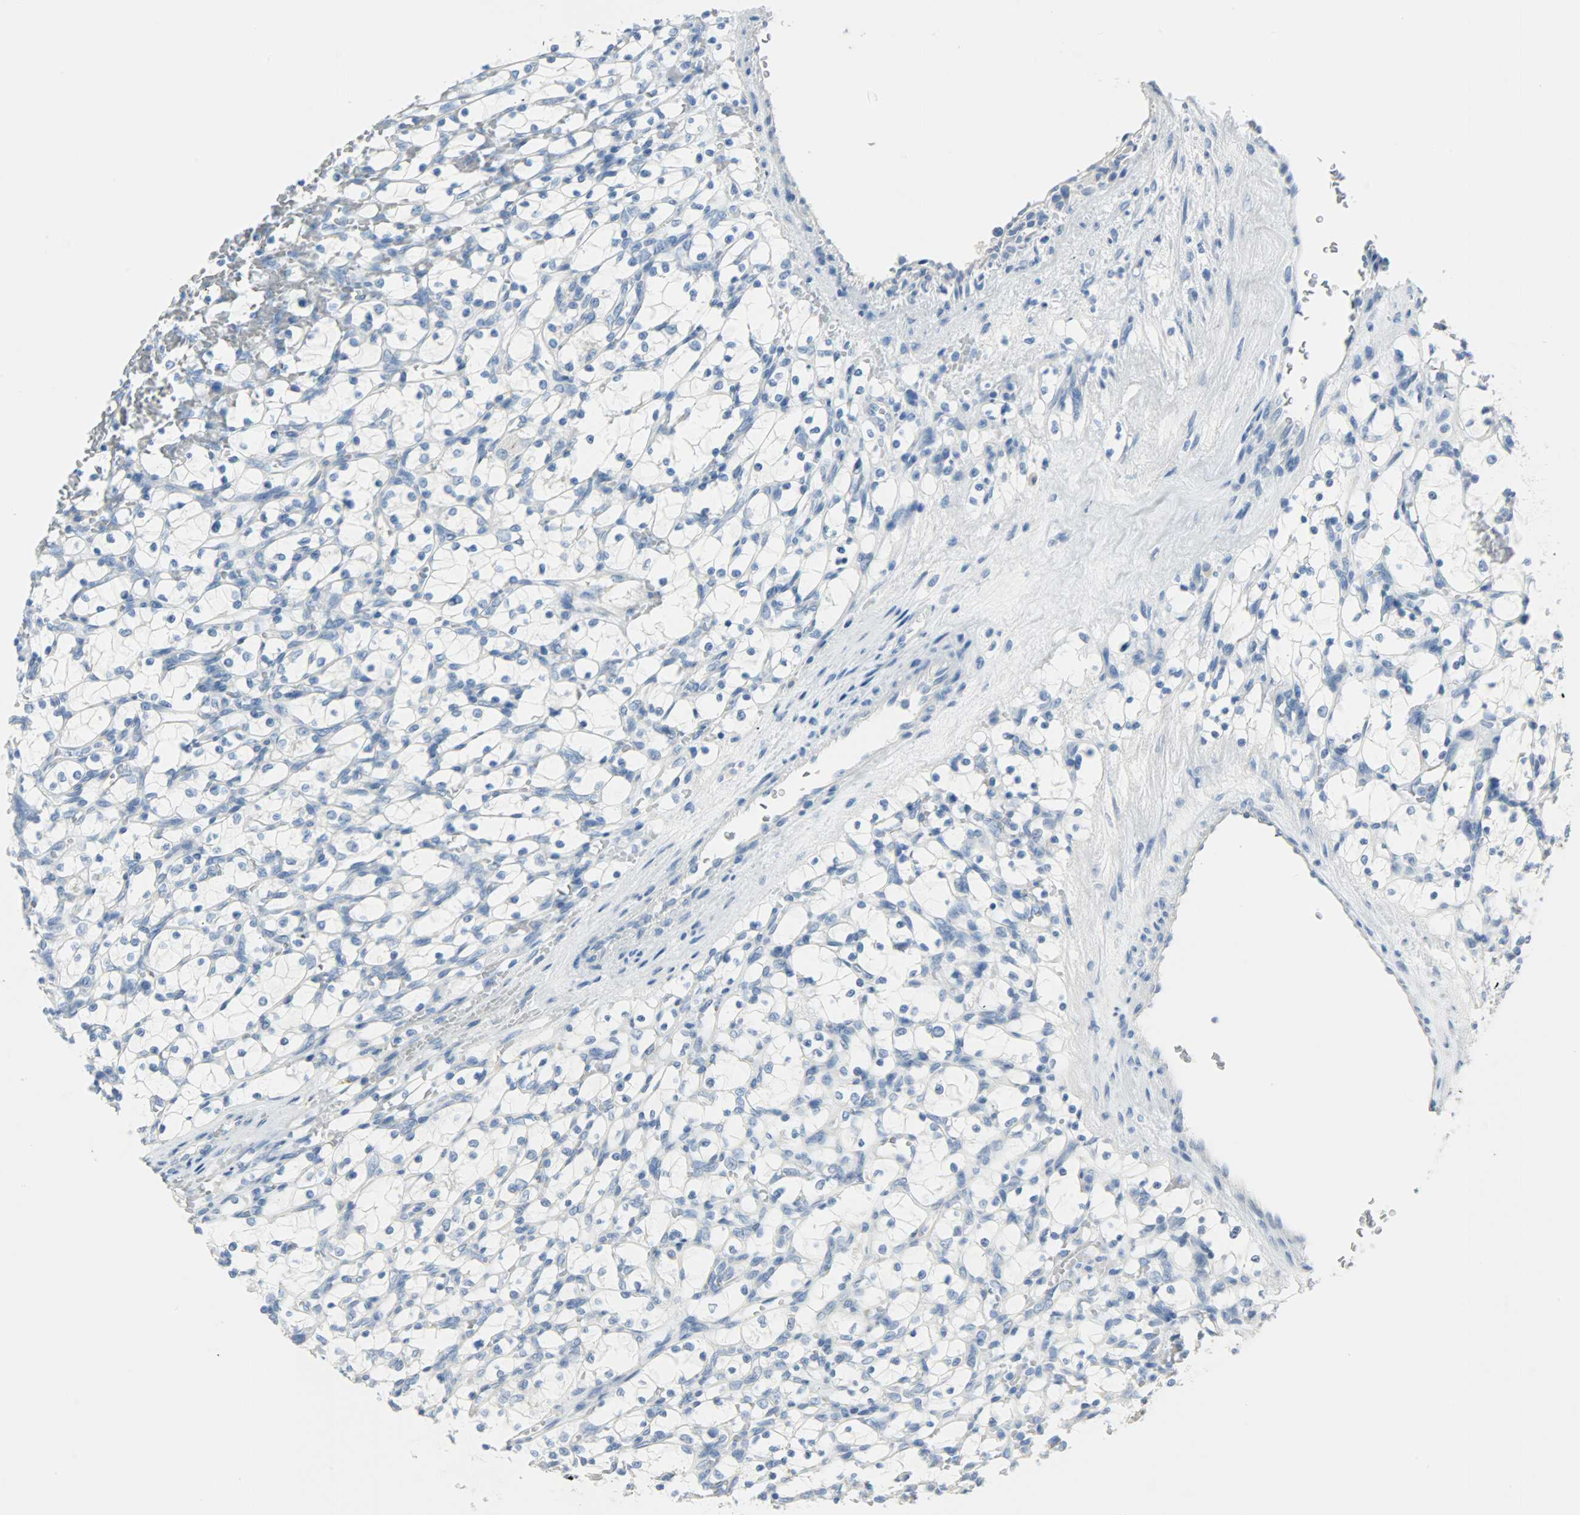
{"staining": {"intensity": "negative", "quantity": "none", "location": "none"}, "tissue": "renal cancer", "cell_type": "Tumor cells", "image_type": "cancer", "snomed": [{"axis": "morphology", "description": "Adenocarcinoma, NOS"}, {"axis": "topography", "description": "Kidney"}], "caption": "Adenocarcinoma (renal) was stained to show a protein in brown. There is no significant expression in tumor cells.", "gene": "PROM1", "patient": {"sex": "female", "age": 69}}